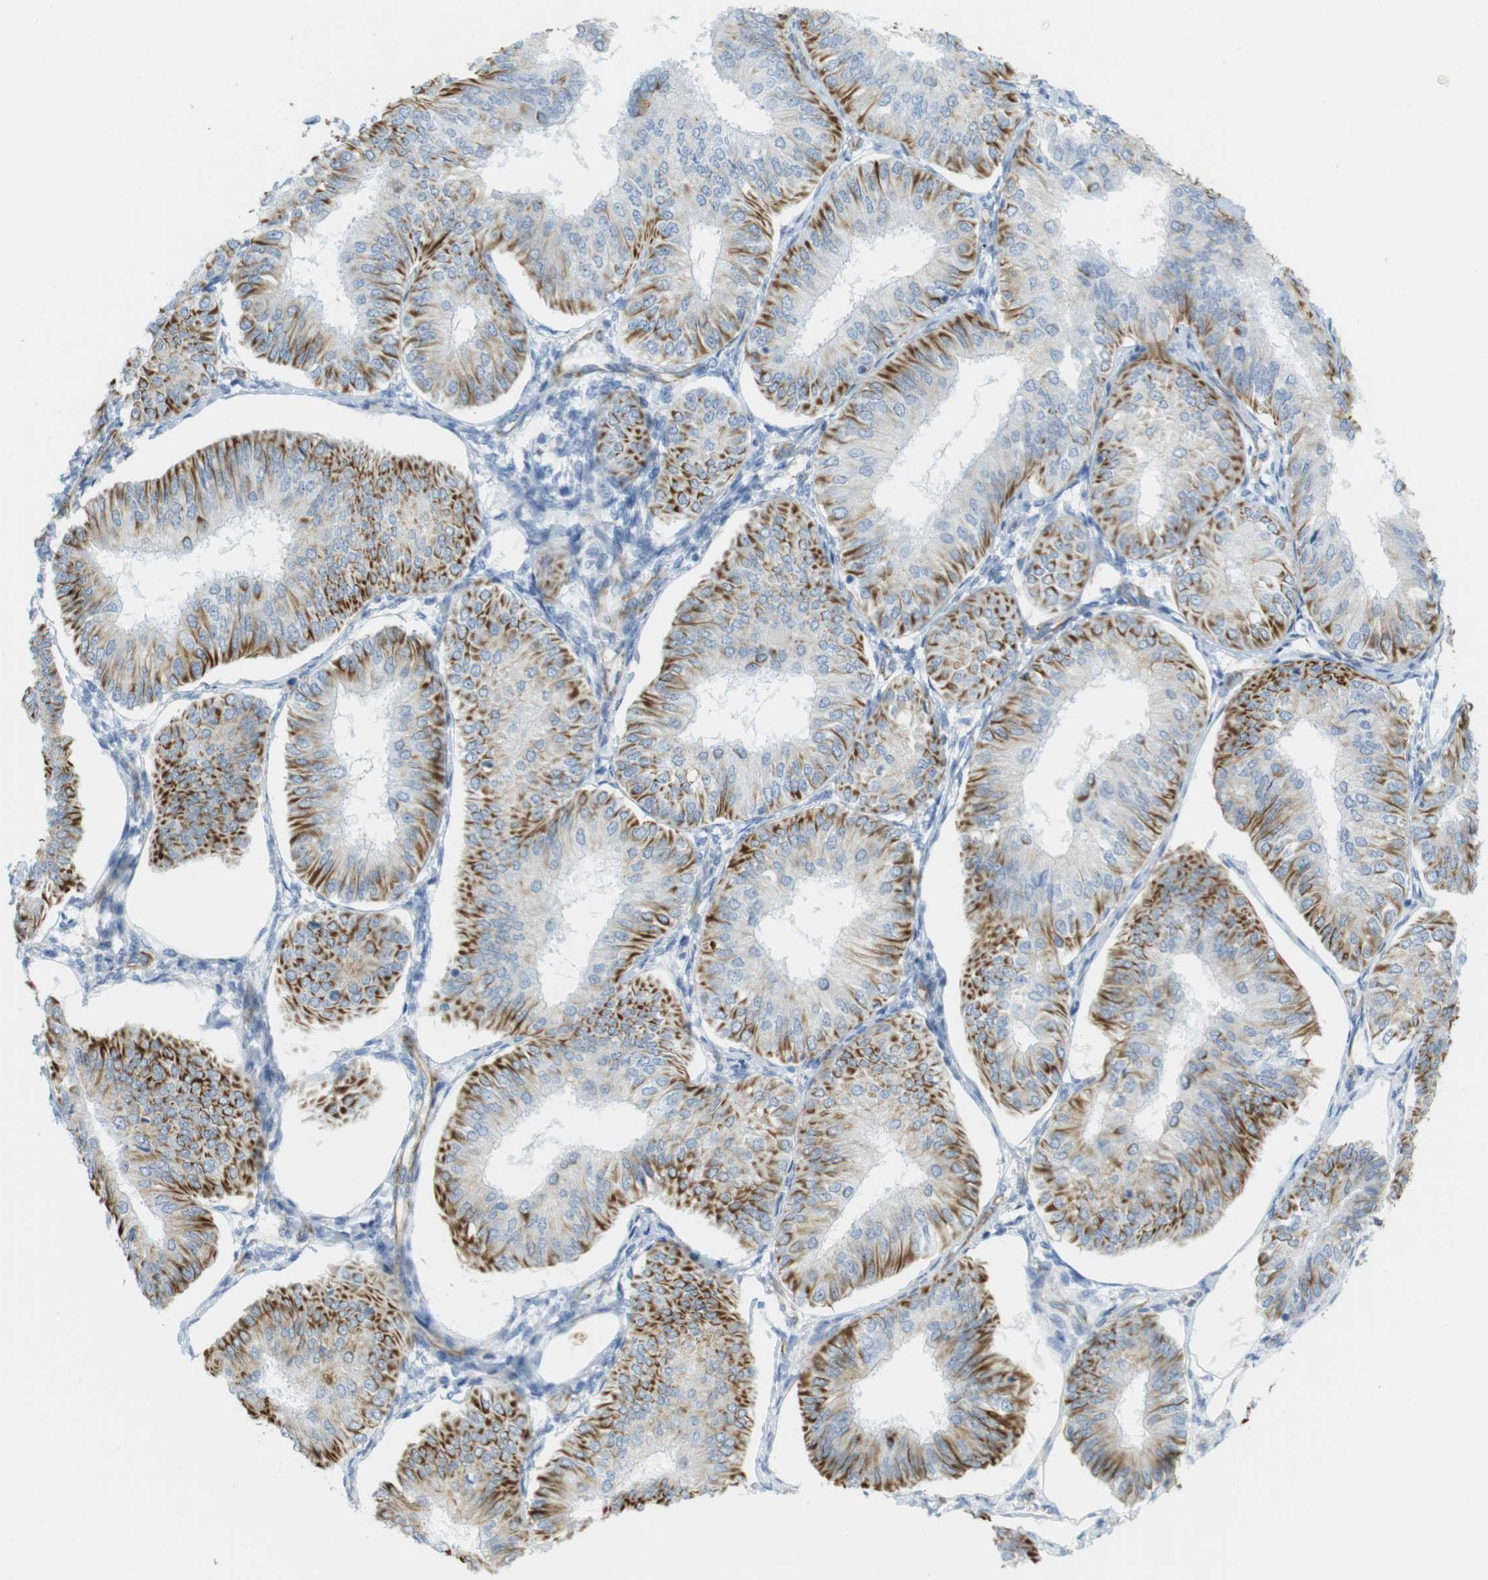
{"staining": {"intensity": "strong", "quantity": "25%-75%", "location": "cytoplasmic/membranous"}, "tissue": "endometrial cancer", "cell_type": "Tumor cells", "image_type": "cancer", "snomed": [{"axis": "morphology", "description": "Adenocarcinoma, NOS"}, {"axis": "topography", "description": "Endometrium"}], "caption": "IHC histopathology image of human endometrial cancer (adenocarcinoma) stained for a protein (brown), which shows high levels of strong cytoplasmic/membranous positivity in approximately 25%-75% of tumor cells.", "gene": "MS4A10", "patient": {"sex": "female", "age": 58}}